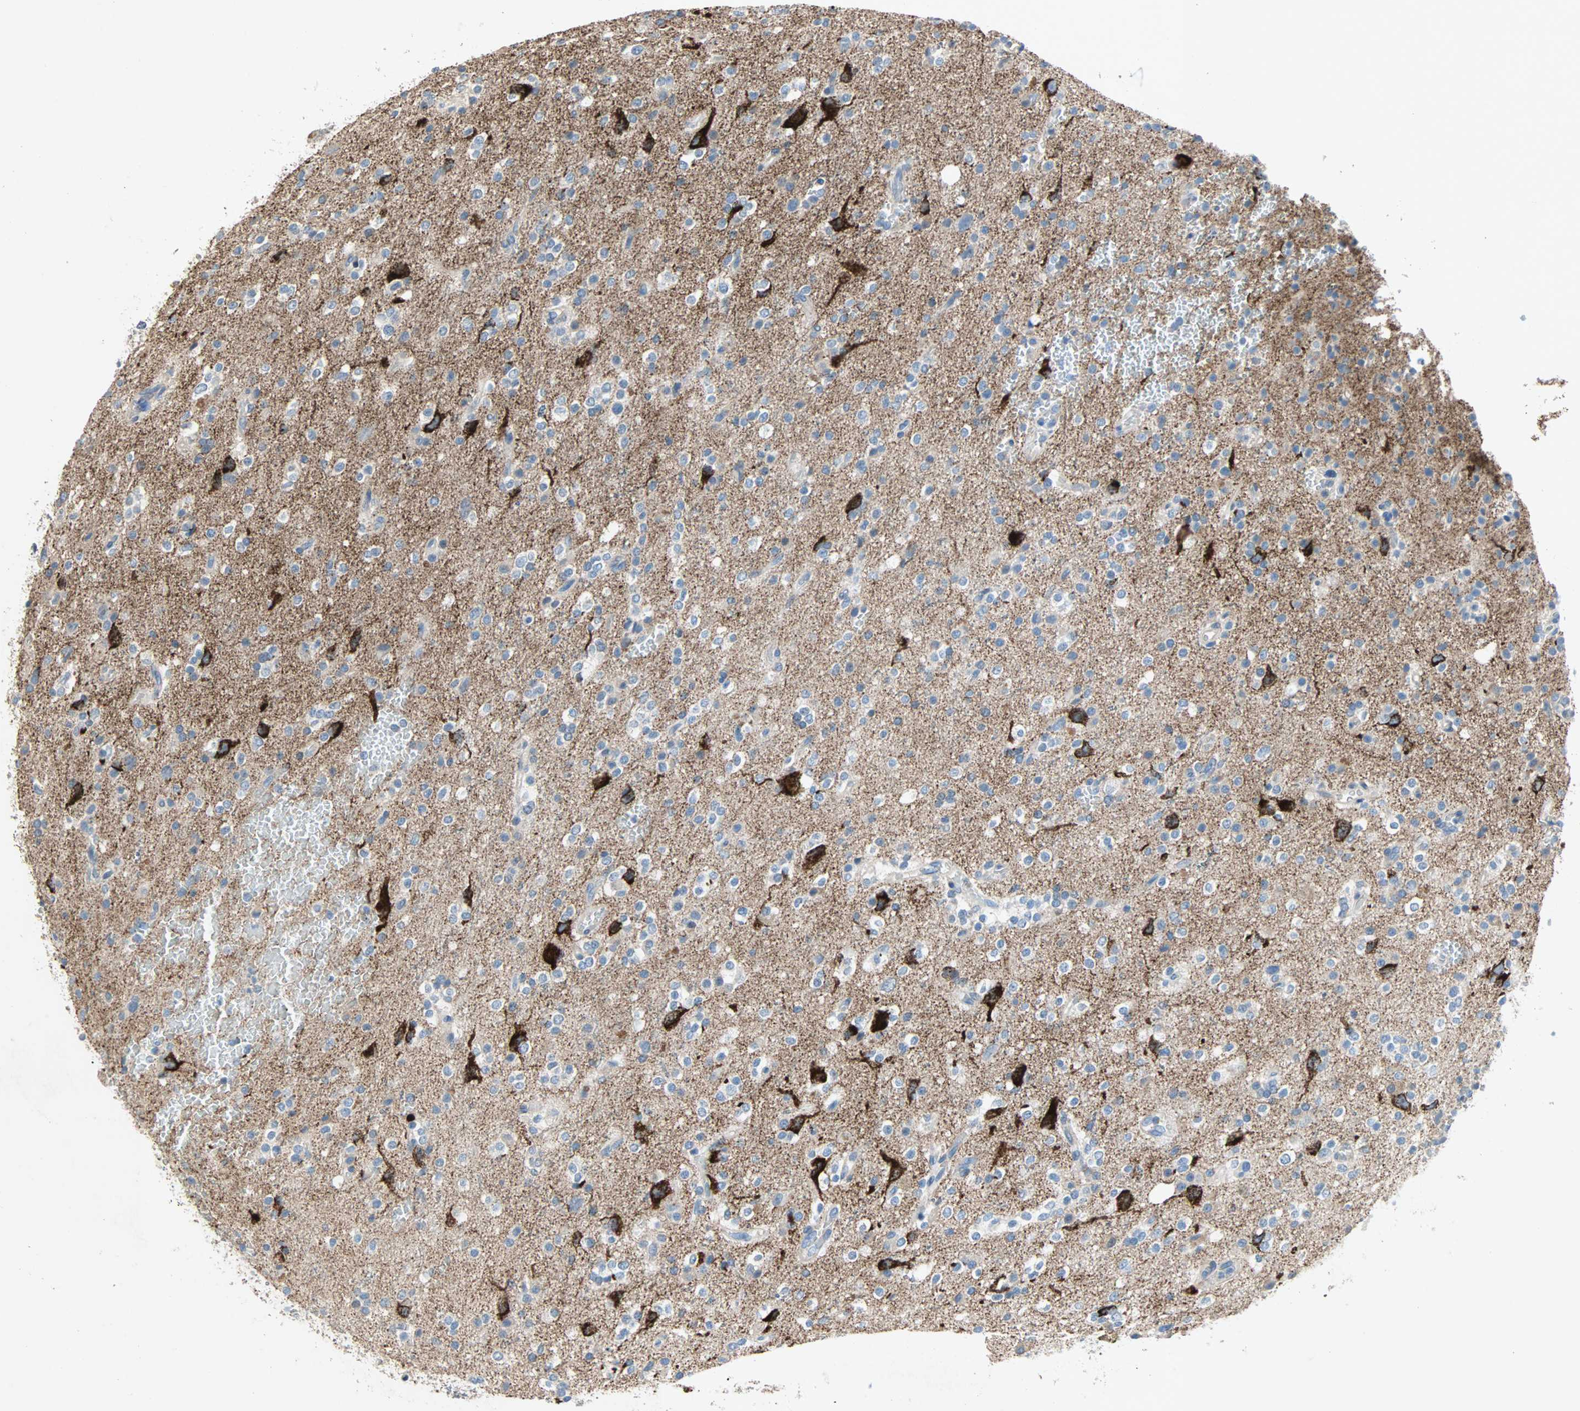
{"staining": {"intensity": "negative", "quantity": "none", "location": "none"}, "tissue": "glioma", "cell_type": "Tumor cells", "image_type": "cancer", "snomed": [{"axis": "morphology", "description": "Glioma, malignant, High grade"}, {"axis": "topography", "description": "Brain"}], "caption": "DAB (3,3'-diaminobenzidine) immunohistochemical staining of human malignant glioma (high-grade) demonstrates no significant staining in tumor cells.", "gene": "ACVRL1", "patient": {"sex": "male", "age": 47}}